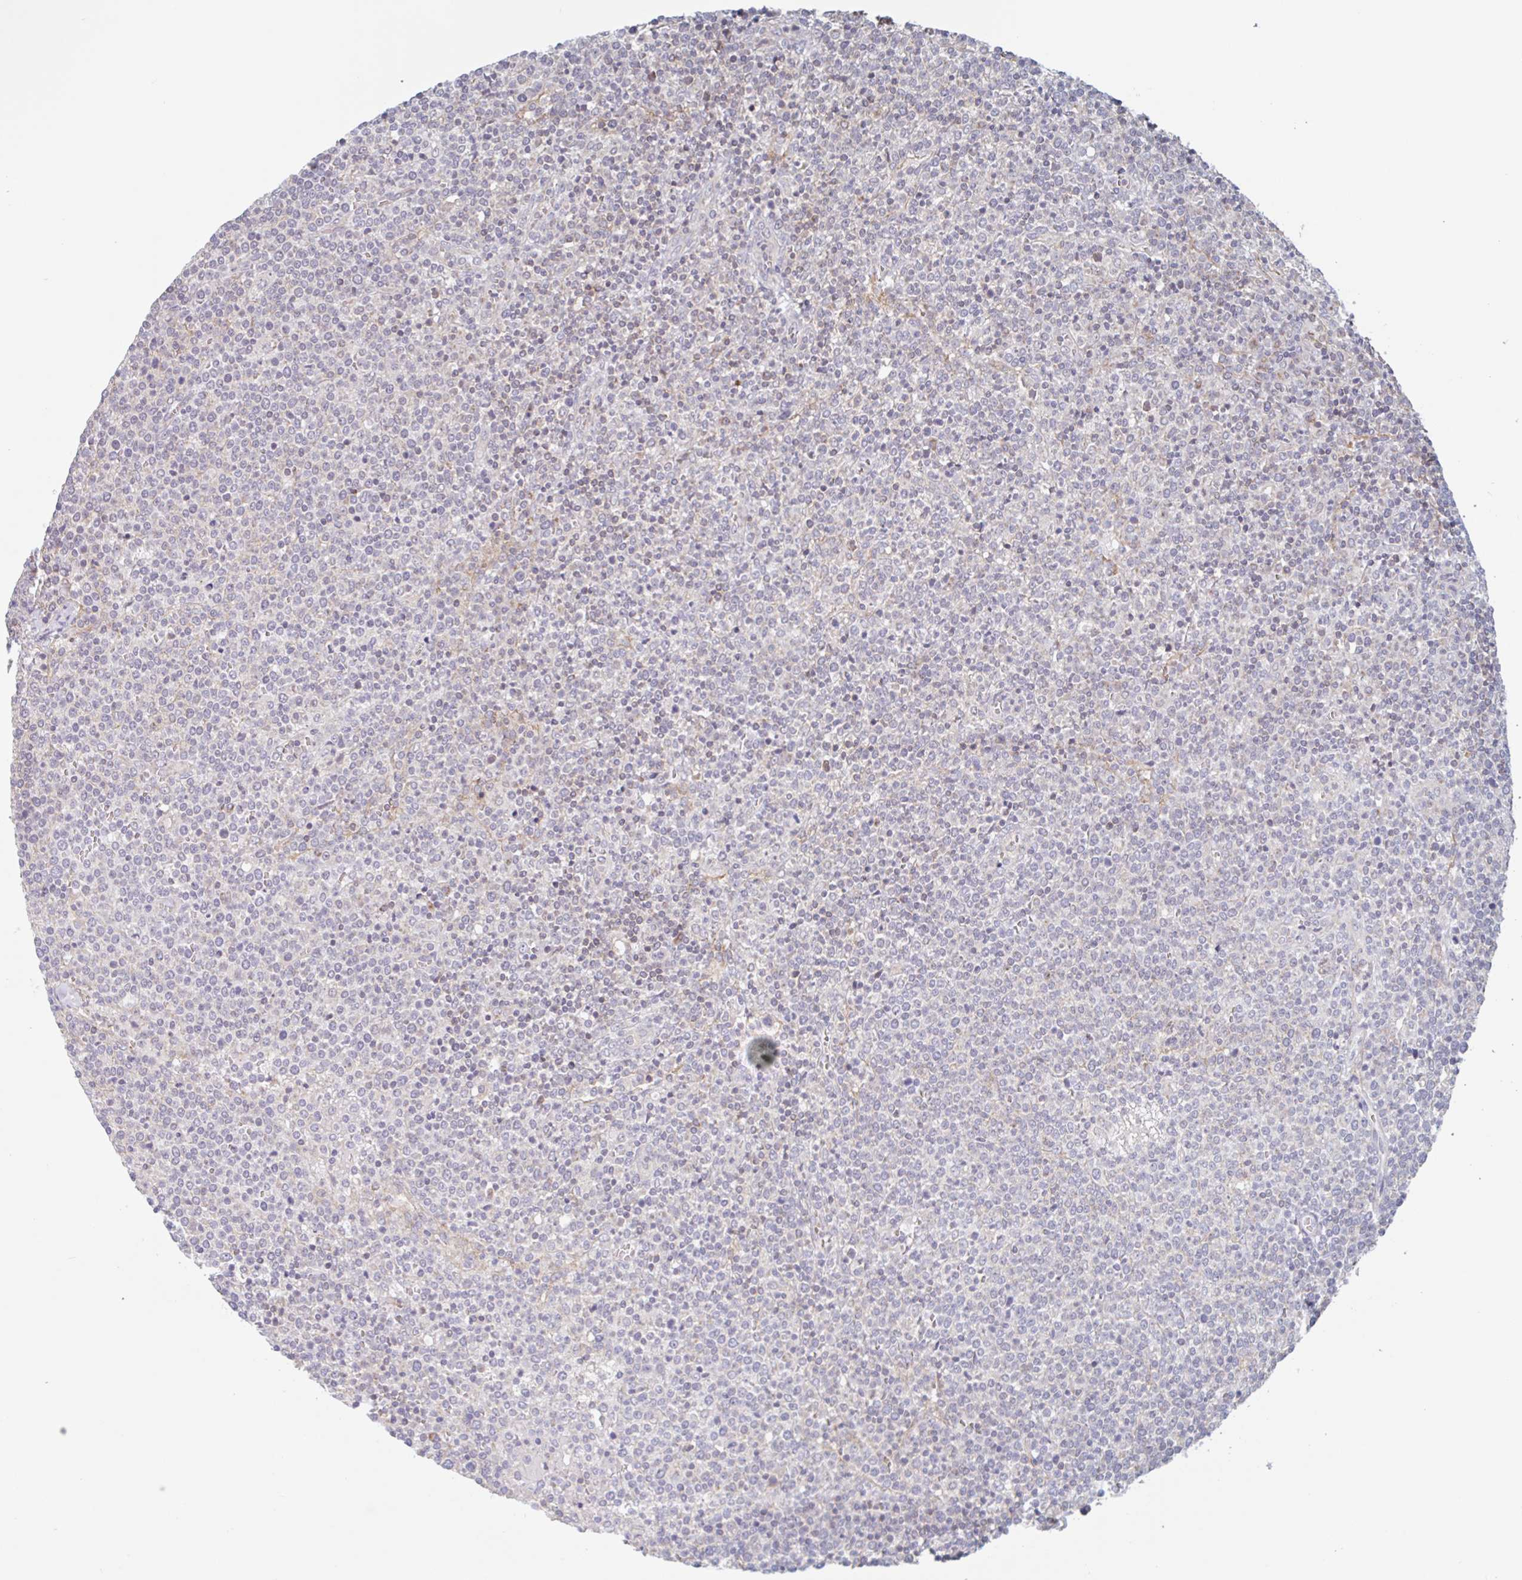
{"staining": {"intensity": "negative", "quantity": "none", "location": "none"}, "tissue": "lymphoma", "cell_type": "Tumor cells", "image_type": "cancer", "snomed": [{"axis": "morphology", "description": "Malignant lymphoma, non-Hodgkin's type, High grade"}, {"axis": "topography", "description": "Lymph node"}], "caption": "This micrograph is of malignant lymphoma, non-Hodgkin's type (high-grade) stained with immunohistochemistry (IHC) to label a protein in brown with the nuclei are counter-stained blue. There is no expression in tumor cells.", "gene": "SURF1", "patient": {"sex": "male", "age": 61}}